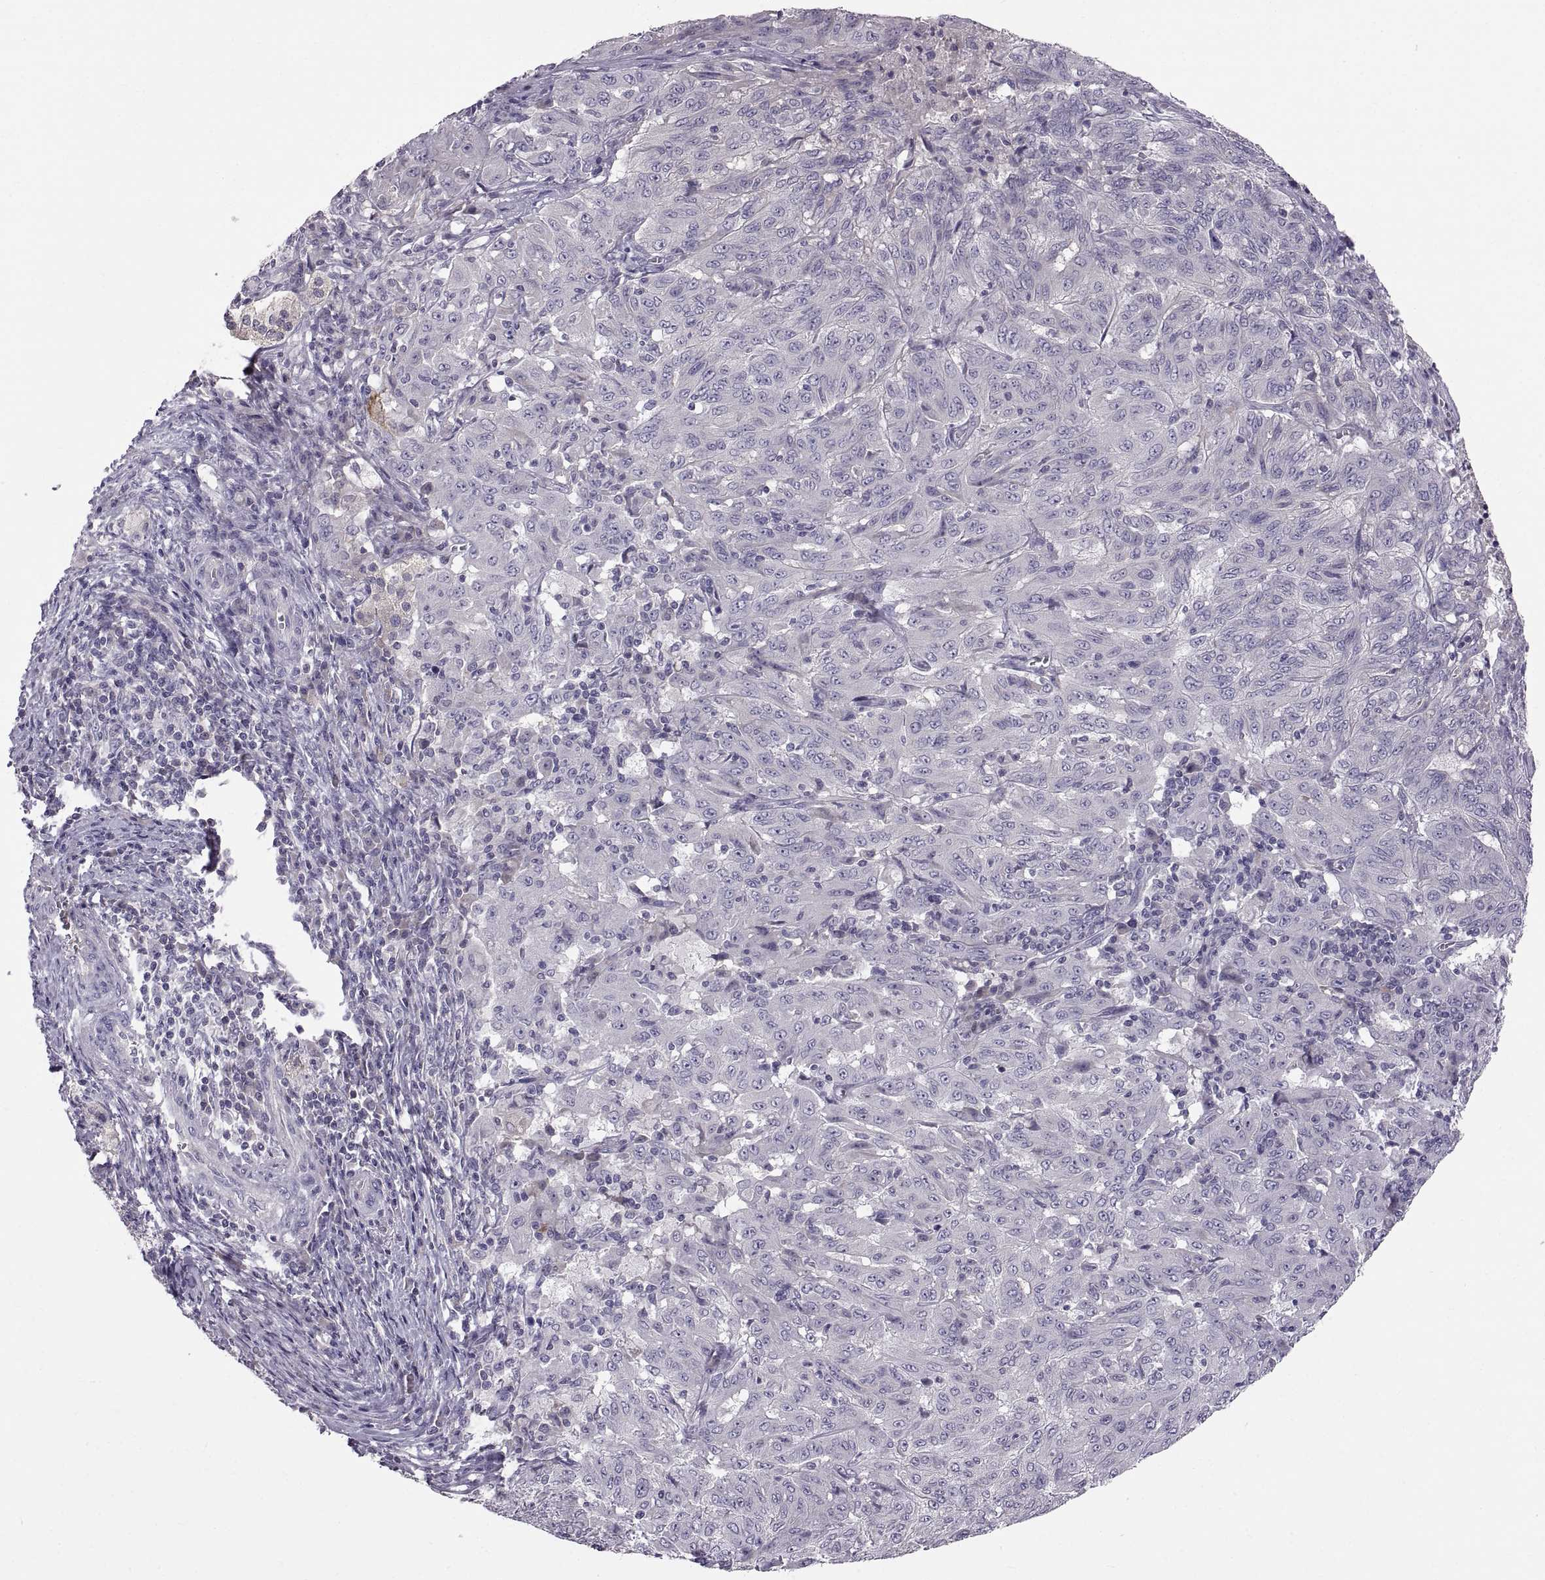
{"staining": {"intensity": "negative", "quantity": "none", "location": "none"}, "tissue": "pancreatic cancer", "cell_type": "Tumor cells", "image_type": "cancer", "snomed": [{"axis": "morphology", "description": "Adenocarcinoma, NOS"}, {"axis": "topography", "description": "Pancreas"}], "caption": "Immunohistochemistry micrograph of human pancreatic cancer (adenocarcinoma) stained for a protein (brown), which shows no expression in tumor cells. (DAB immunohistochemistry (IHC) visualized using brightfield microscopy, high magnification).", "gene": "WFDC8", "patient": {"sex": "male", "age": 63}}